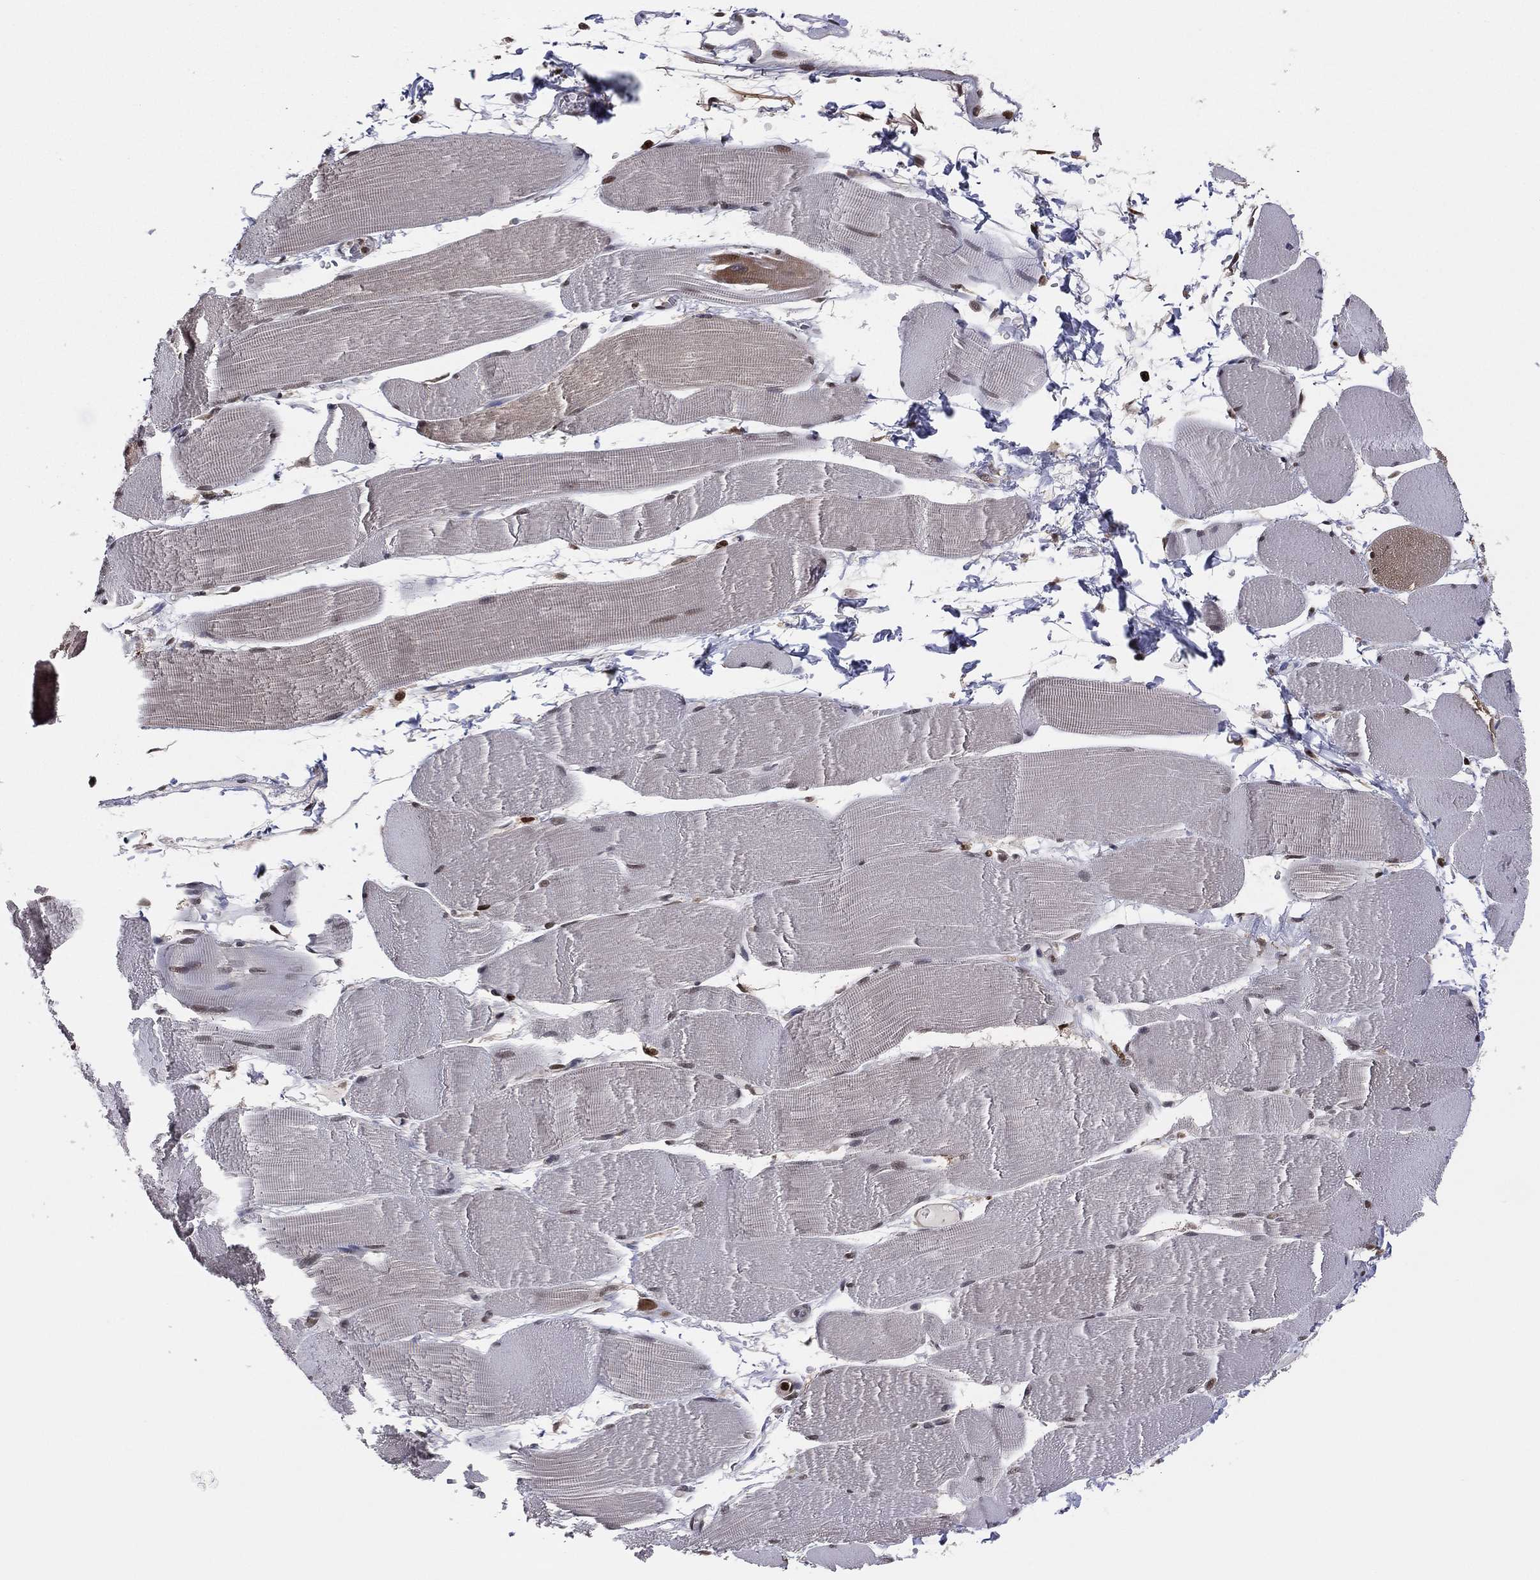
{"staining": {"intensity": "moderate", "quantity": "<25%", "location": "nuclear"}, "tissue": "skeletal muscle", "cell_type": "Myocytes", "image_type": "normal", "snomed": [{"axis": "morphology", "description": "Normal tissue, NOS"}, {"axis": "topography", "description": "Skeletal muscle"}], "caption": "A histopathology image of human skeletal muscle stained for a protein displays moderate nuclear brown staining in myocytes.", "gene": "PSMA1", "patient": {"sex": "male", "age": 56}}